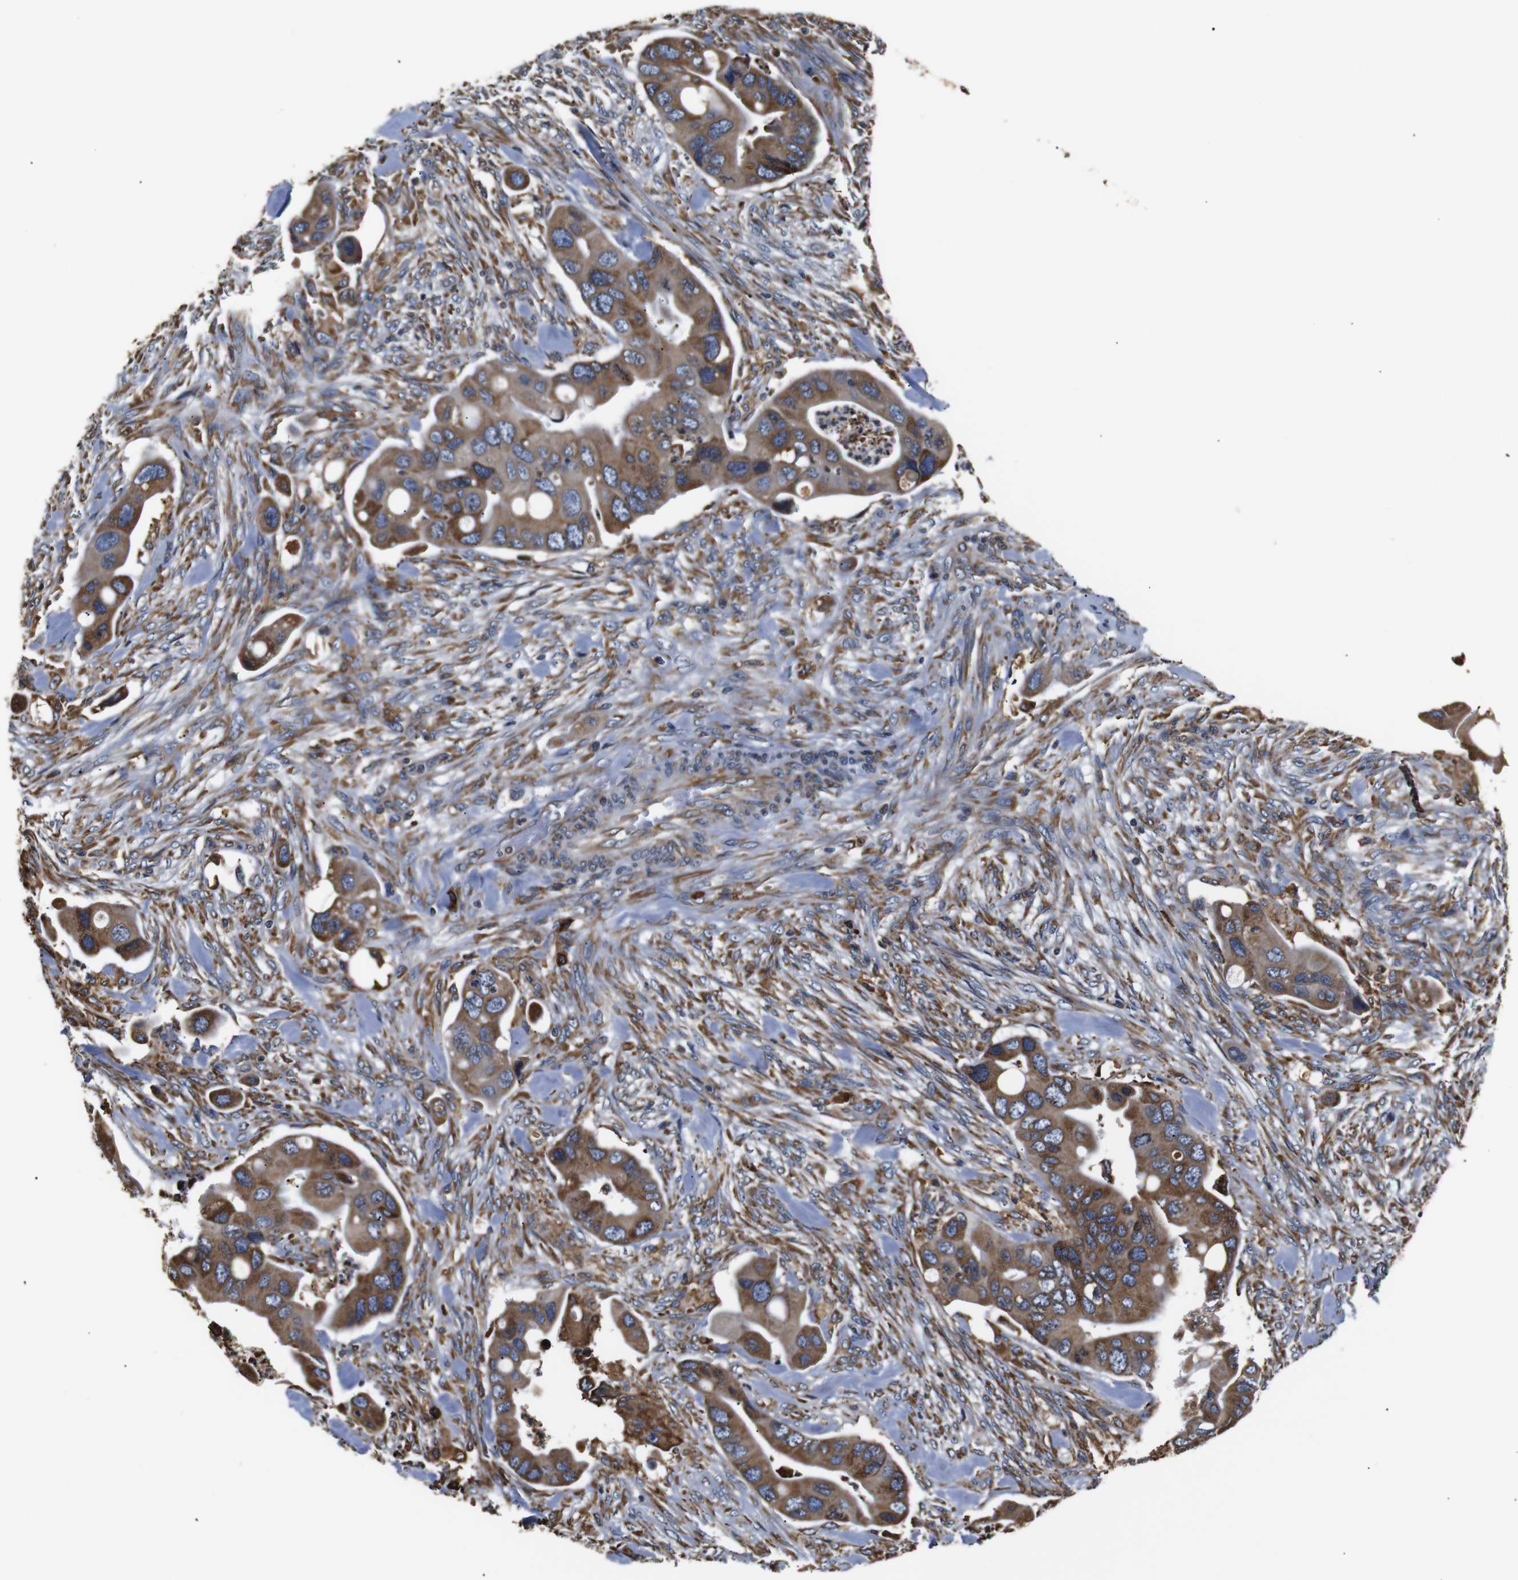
{"staining": {"intensity": "moderate", "quantity": ">75%", "location": "cytoplasmic/membranous"}, "tissue": "colorectal cancer", "cell_type": "Tumor cells", "image_type": "cancer", "snomed": [{"axis": "morphology", "description": "Adenocarcinoma, NOS"}, {"axis": "topography", "description": "Rectum"}], "caption": "High-magnification brightfield microscopy of colorectal cancer stained with DAB (3,3'-diaminobenzidine) (brown) and counterstained with hematoxylin (blue). tumor cells exhibit moderate cytoplasmic/membranous staining is present in approximately>75% of cells.", "gene": "HHIP", "patient": {"sex": "female", "age": 57}}